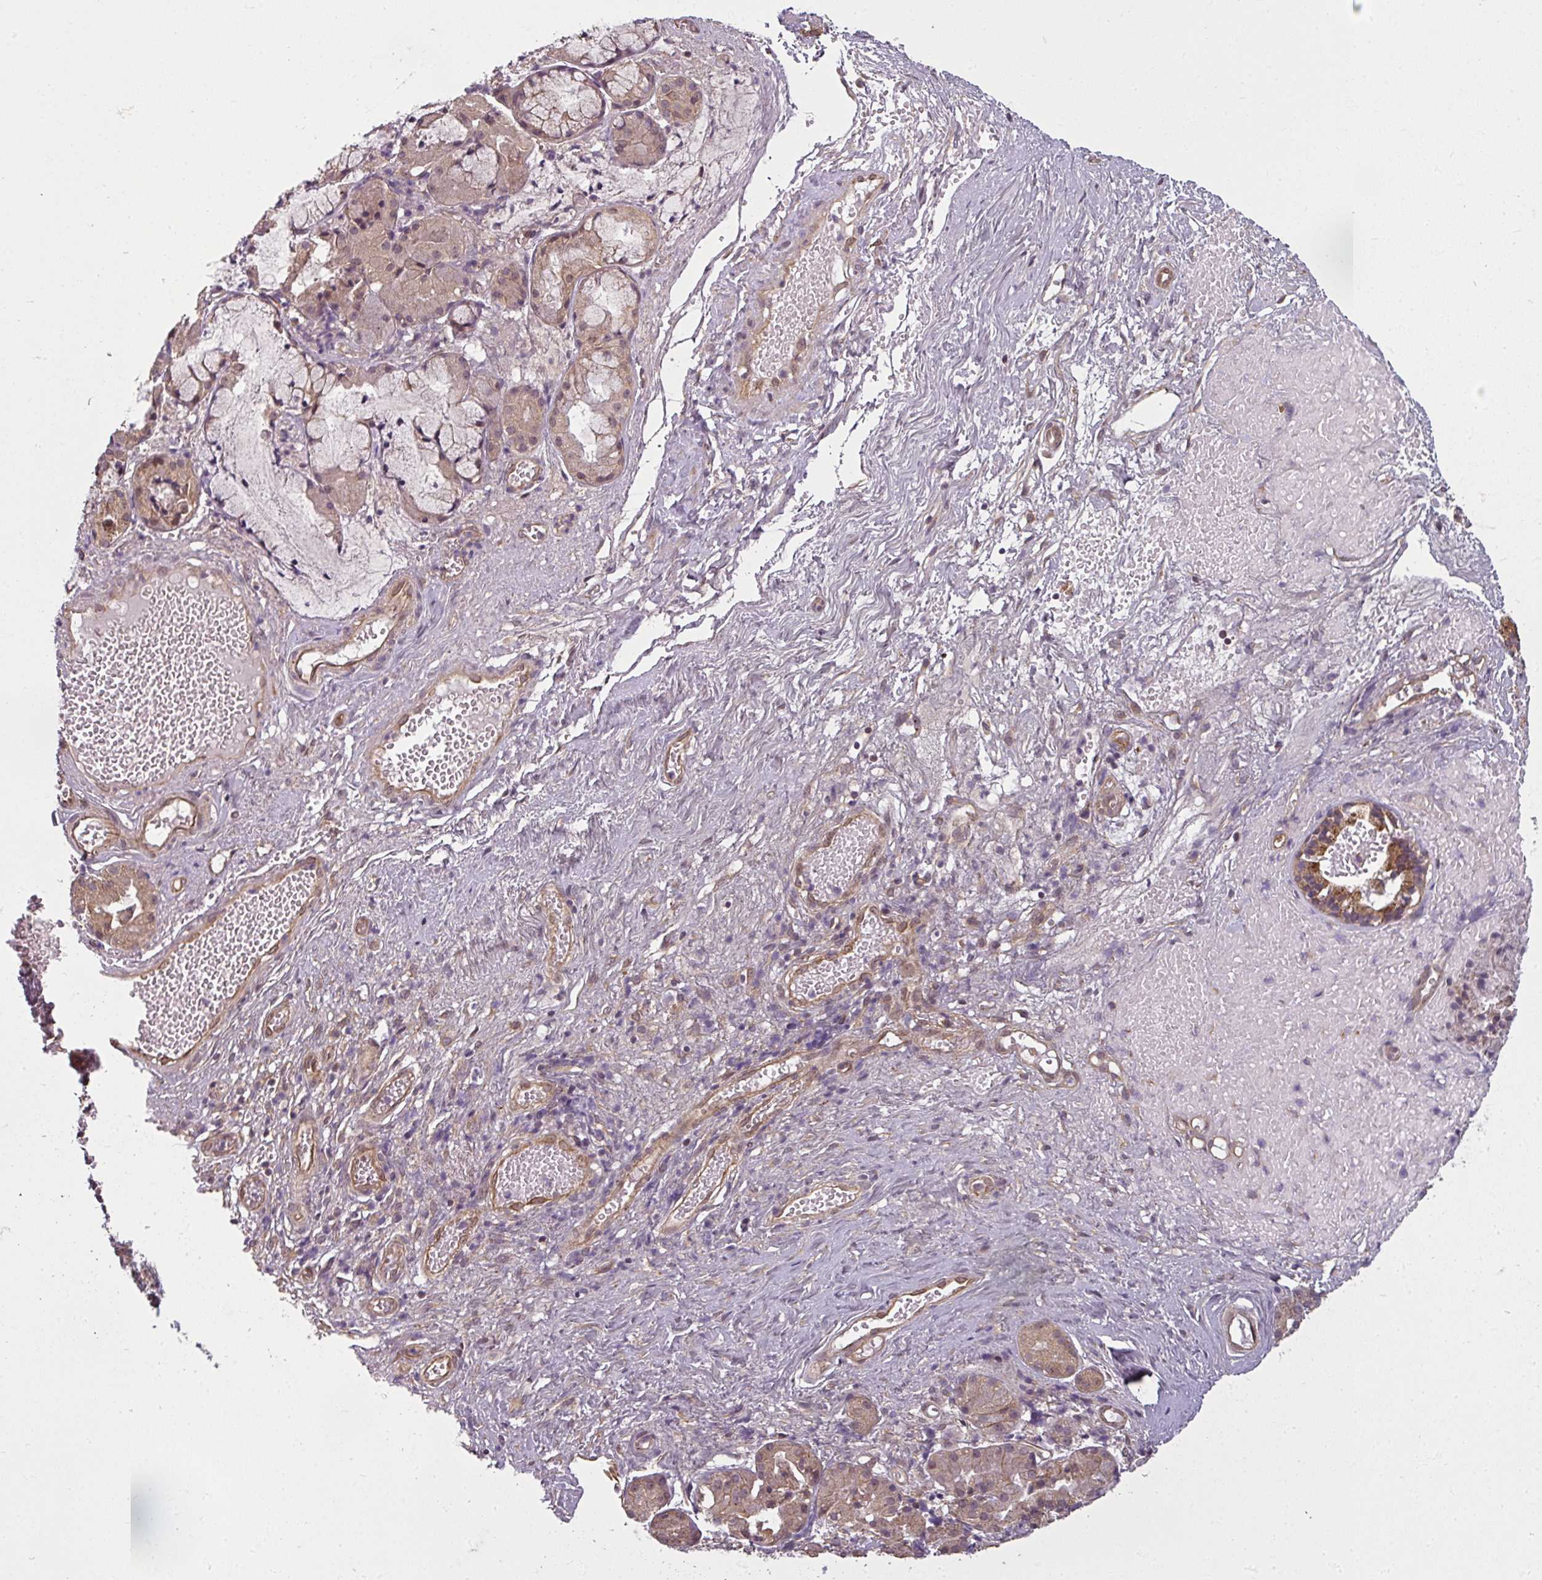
{"staining": {"intensity": "moderate", "quantity": ">75%", "location": "cytoplasmic/membranous"}, "tissue": "nasopharynx", "cell_type": "Respiratory epithelial cells", "image_type": "normal", "snomed": [{"axis": "morphology", "description": "Normal tissue, NOS"}, {"axis": "topography", "description": "Nasopharynx"}], "caption": "Immunohistochemistry (DAB (3,3'-diaminobenzidine)) staining of unremarkable nasopharynx demonstrates moderate cytoplasmic/membranous protein expression in about >75% of respiratory epithelial cells.", "gene": "DIMT1", "patient": {"sex": "male", "age": 65}}